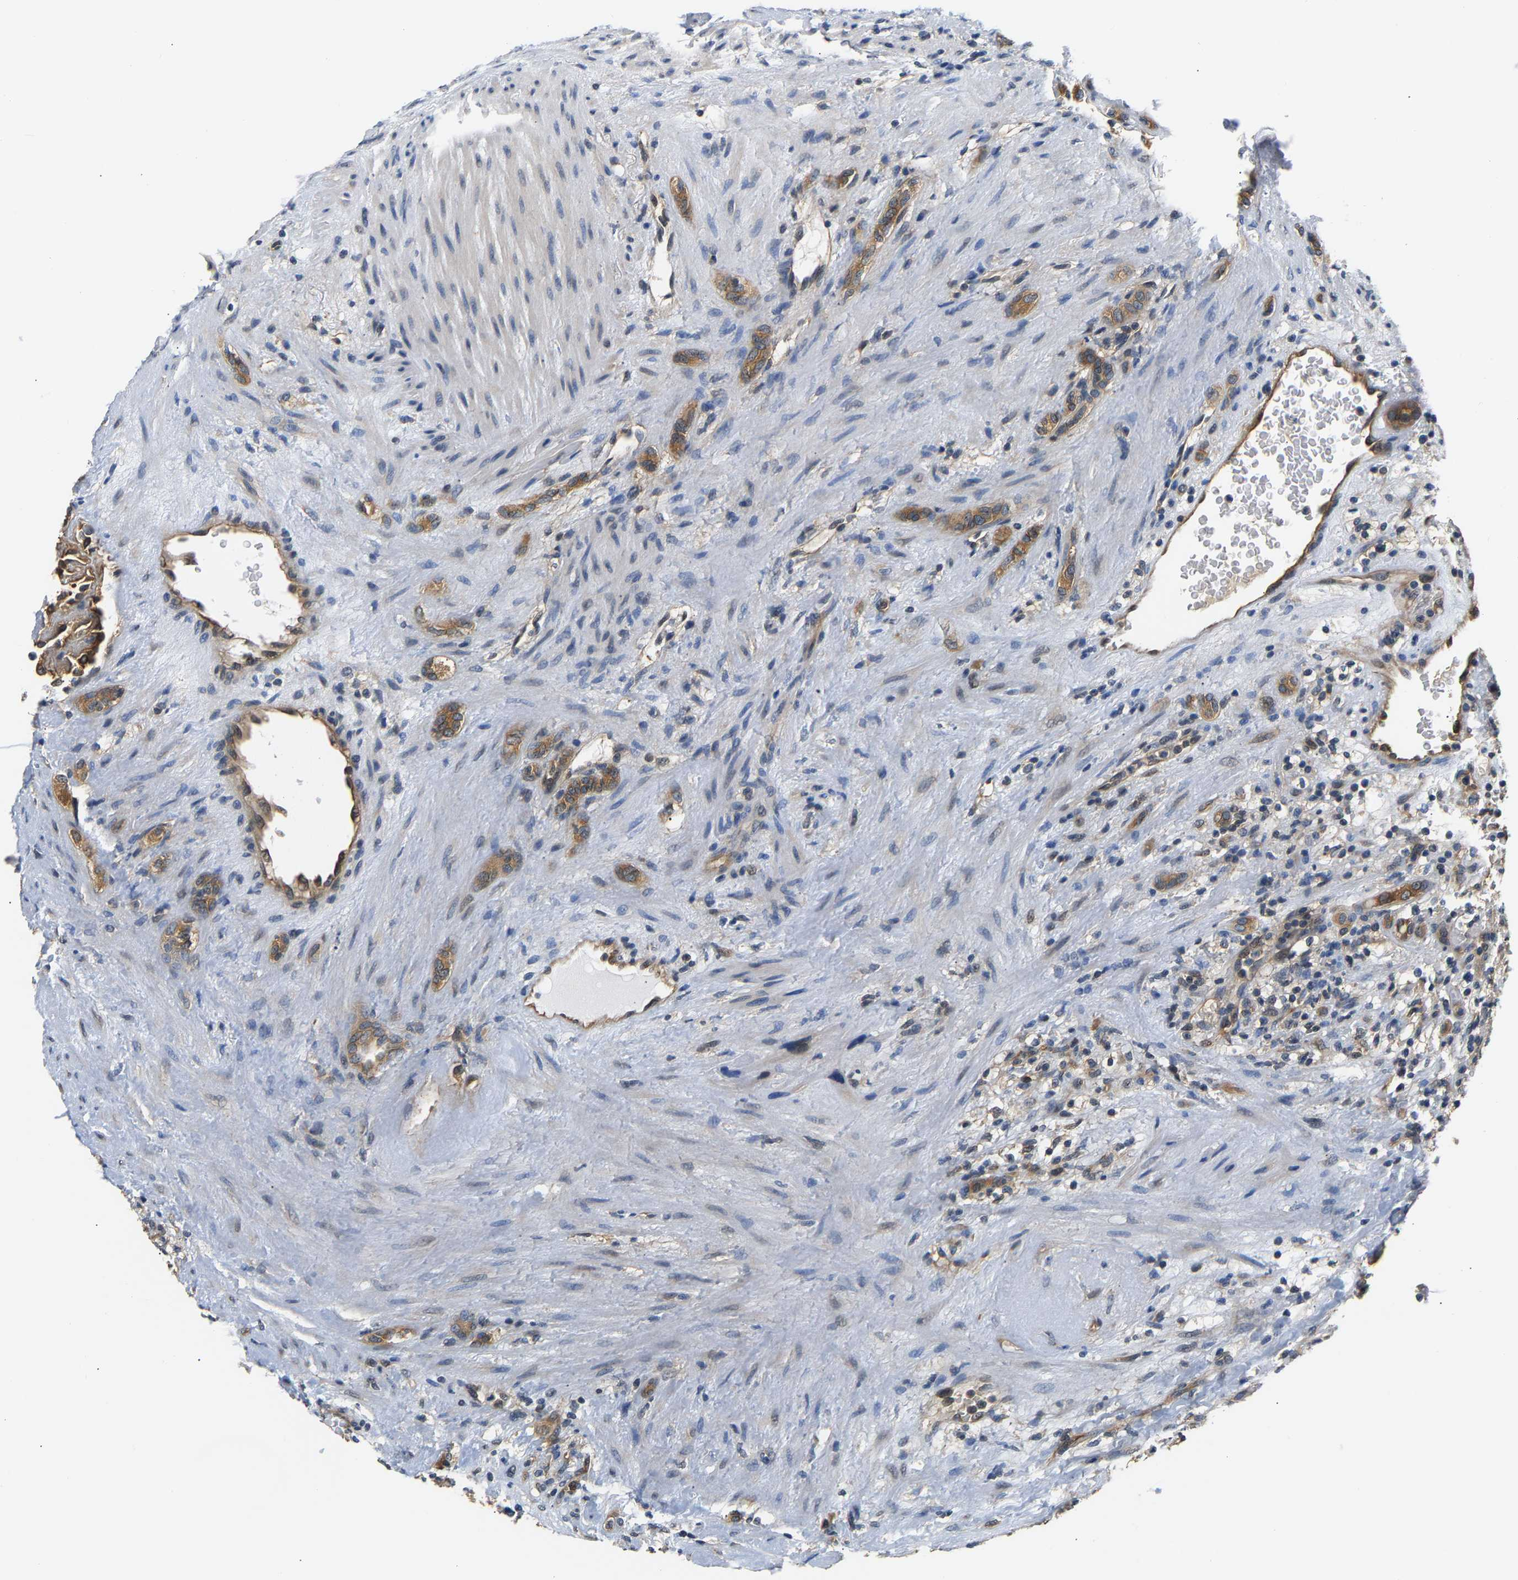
{"staining": {"intensity": "moderate", "quantity": ">75%", "location": "cytoplasmic/membranous"}, "tissue": "renal cancer", "cell_type": "Tumor cells", "image_type": "cancer", "snomed": [{"axis": "morphology", "description": "Normal tissue, NOS"}, {"axis": "morphology", "description": "Adenocarcinoma, NOS"}, {"axis": "topography", "description": "Kidney"}], "caption": "Tumor cells show moderate cytoplasmic/membranous expression in about >75% of cells in renal cancer.", "gene": "ARHGEF12", "patient": {"sex": "female", "age": 72}}